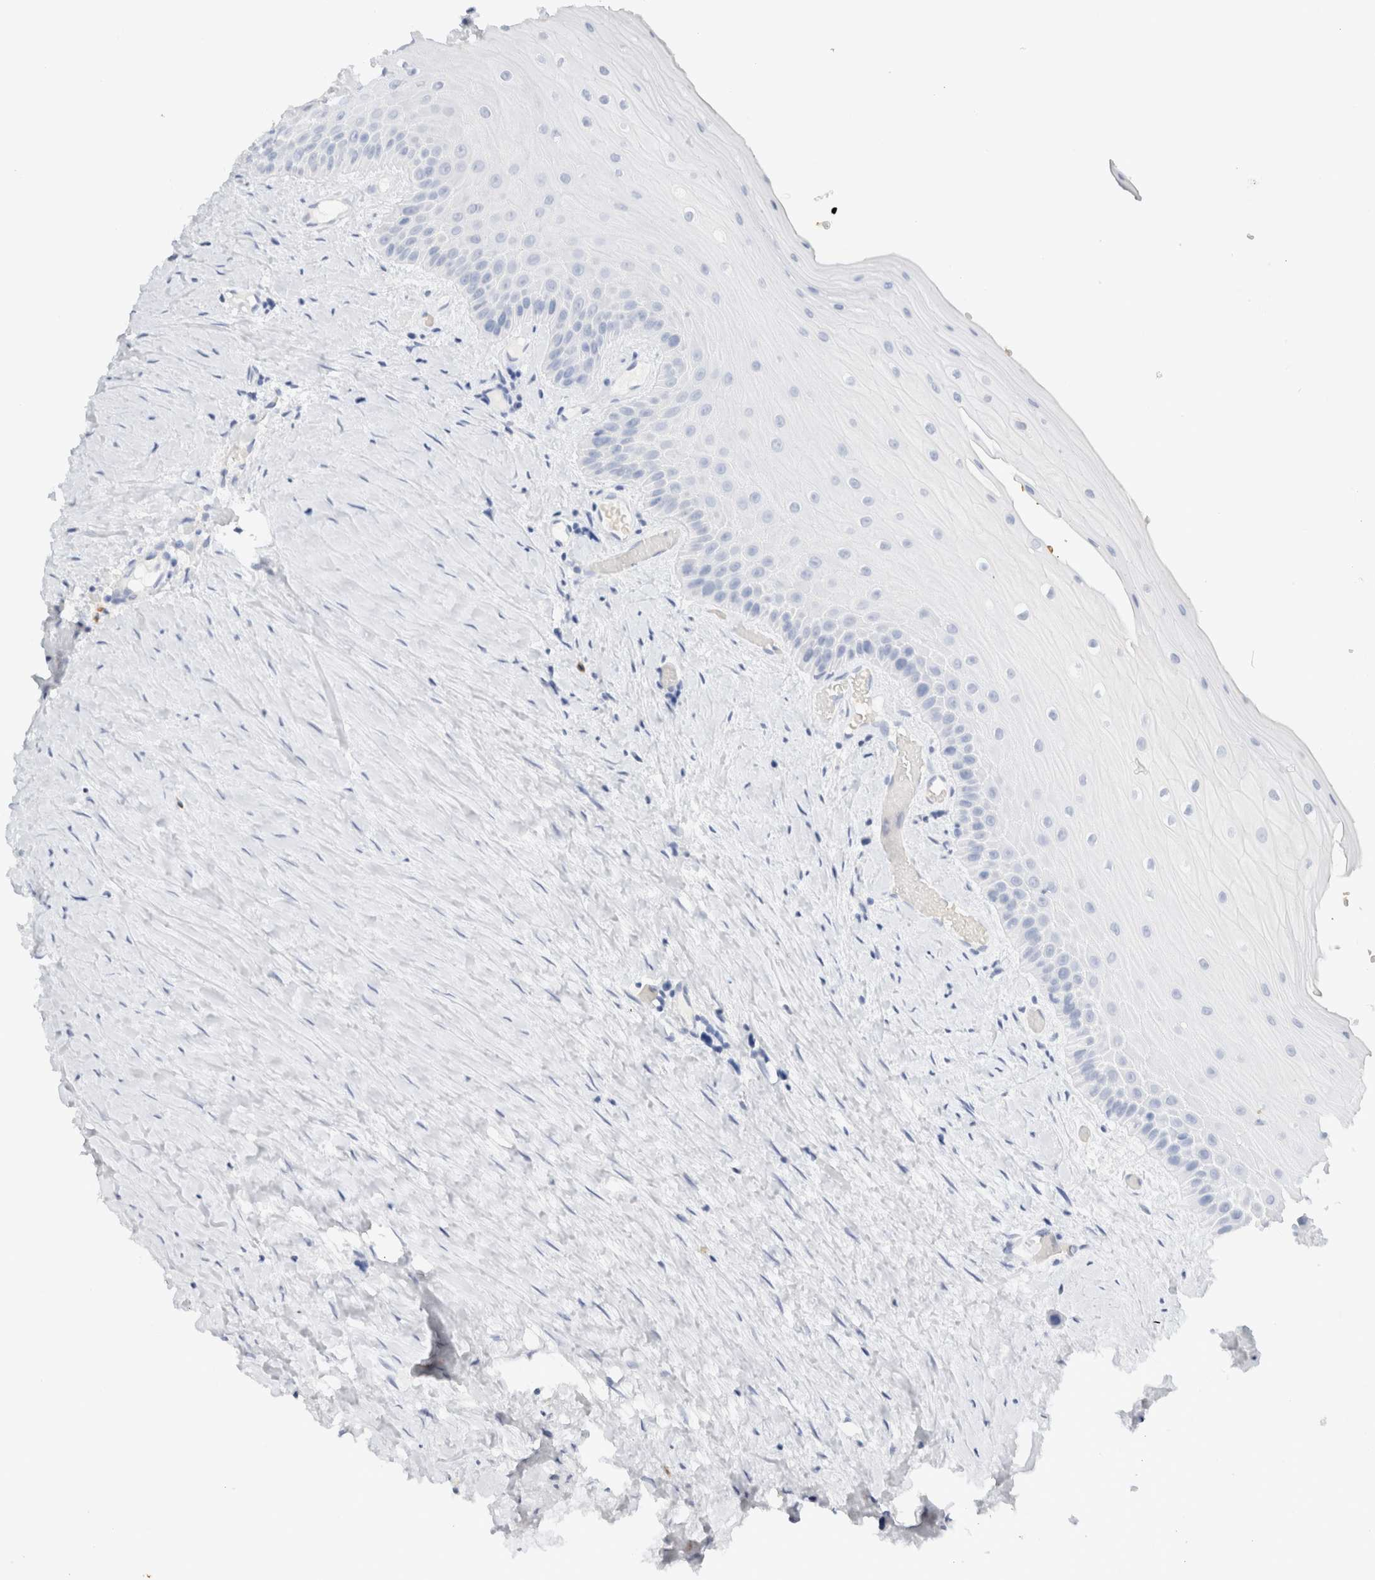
{"staining": {"intensity": "negative", "quantity": "none", "location": "none"}, "tissue": "oral mucosa", "cell_type": "Squamous epithelial cells", "image_type": "normal", "snomed": [{"axis": "morphology", "description": "Normal tissue, NOS"}, {"axis": "topography", "description": "Skeletal muscle"}, {"axis": "topography", "description": "Oral tissue"}, {"axis": "topography", "description": "Peripheral nerve tissue"}], "caption": "High power microscopy histopathology image of an immunohistochemistry (IHC) image of unremarkable oral mucosa, revealing no significant positivity in squamous epithelial cells.", "gene": "ARG1", "patient": {"sex": "female", "age": 84}}